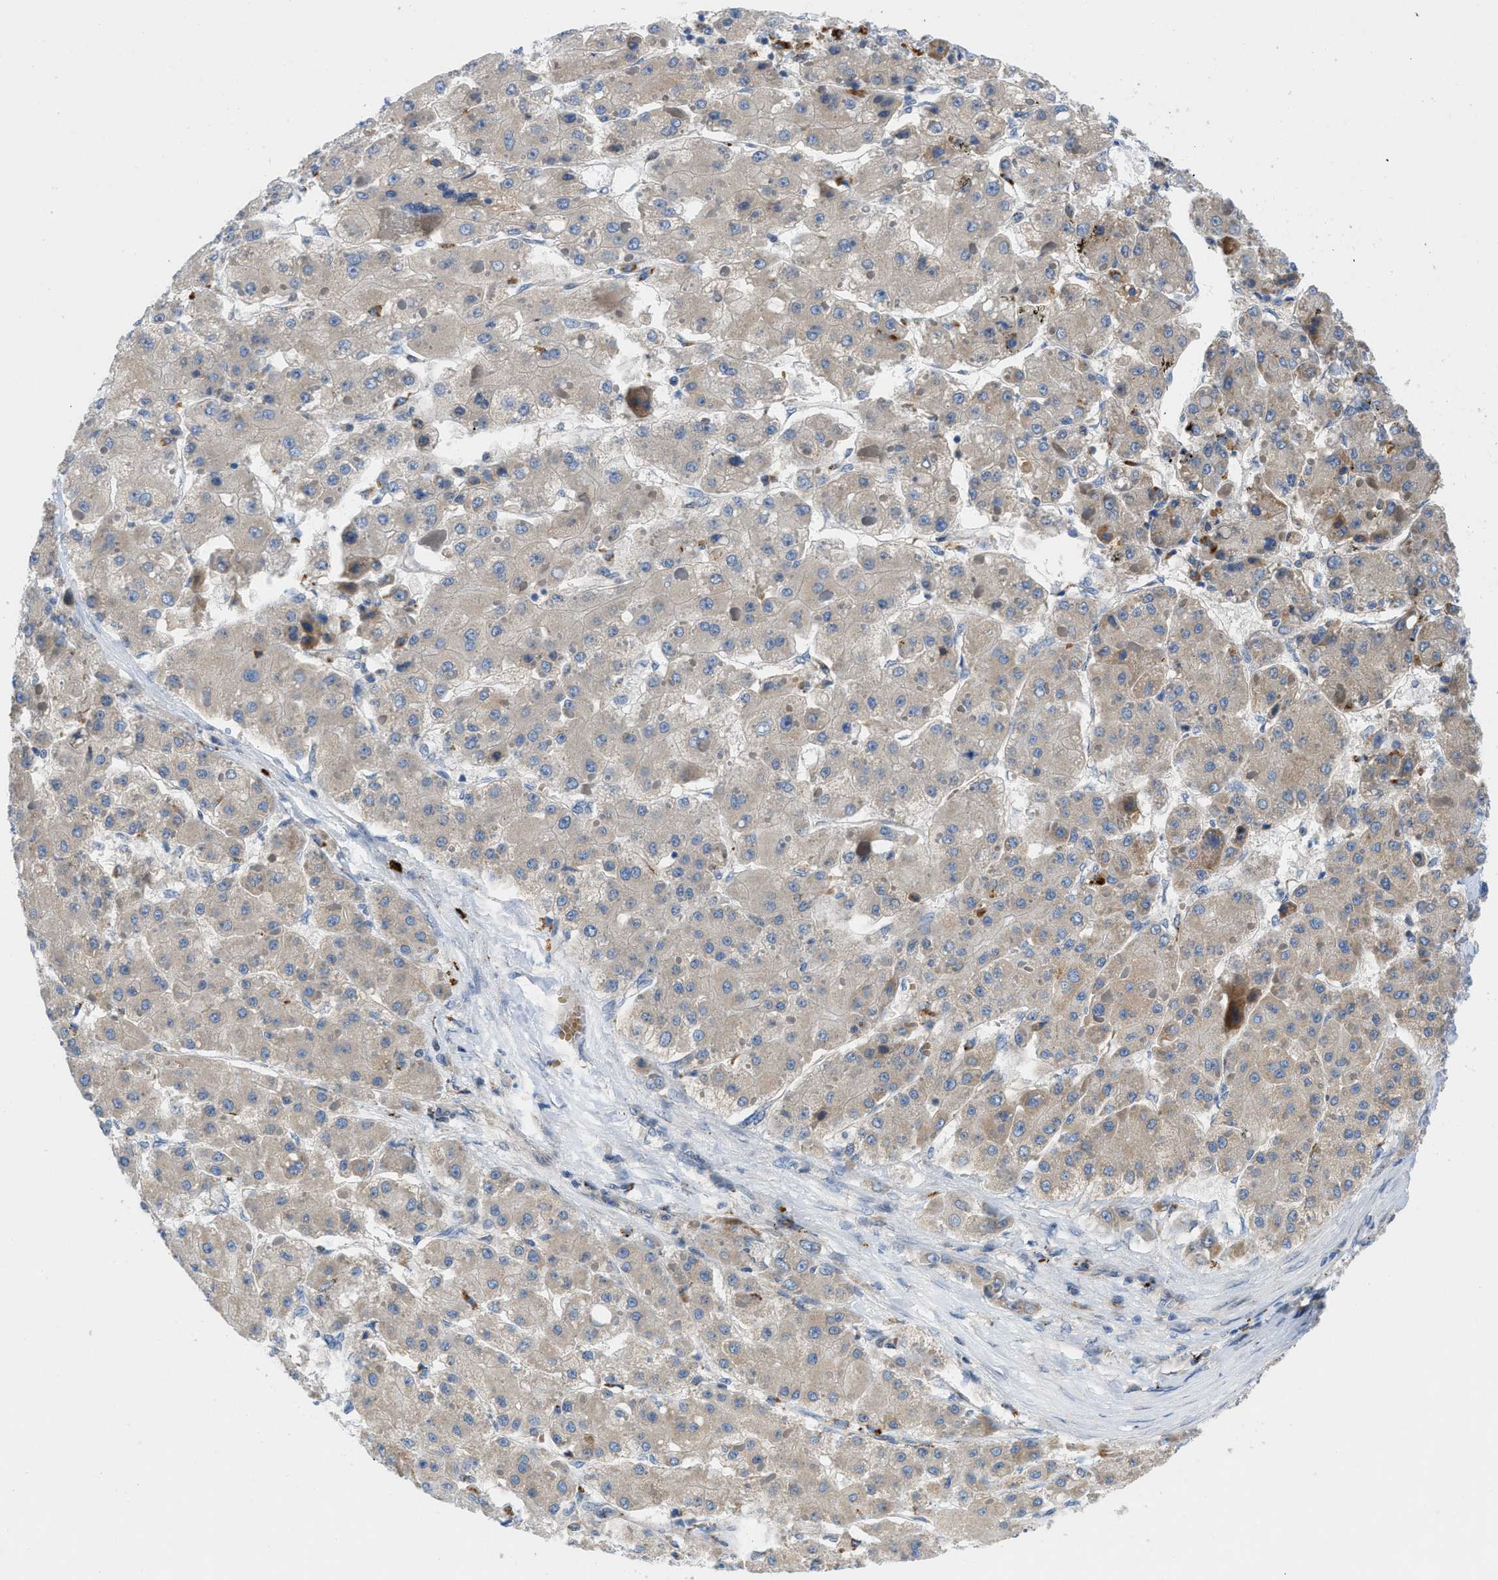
{"staining": {"intensity": "weak", "quantity": "<25%", "location": "cytoplasmic/membranous"}, "tissue": "liver cancer", "cell_type": "Tumor cells", "image_type": "cancer", "snomed": [{"axis": "morphology", "description": "Carcinoma, Hepatocellular, NOS"}, {"axis": "topography", "description": "Liver"}], "caption": "Protein analysis of liver hepatocellular carcinoma exhibits no significant expression in tumor cells.", "gene": "TMEM248", "patient": {"sex": "female", "age": 73}}